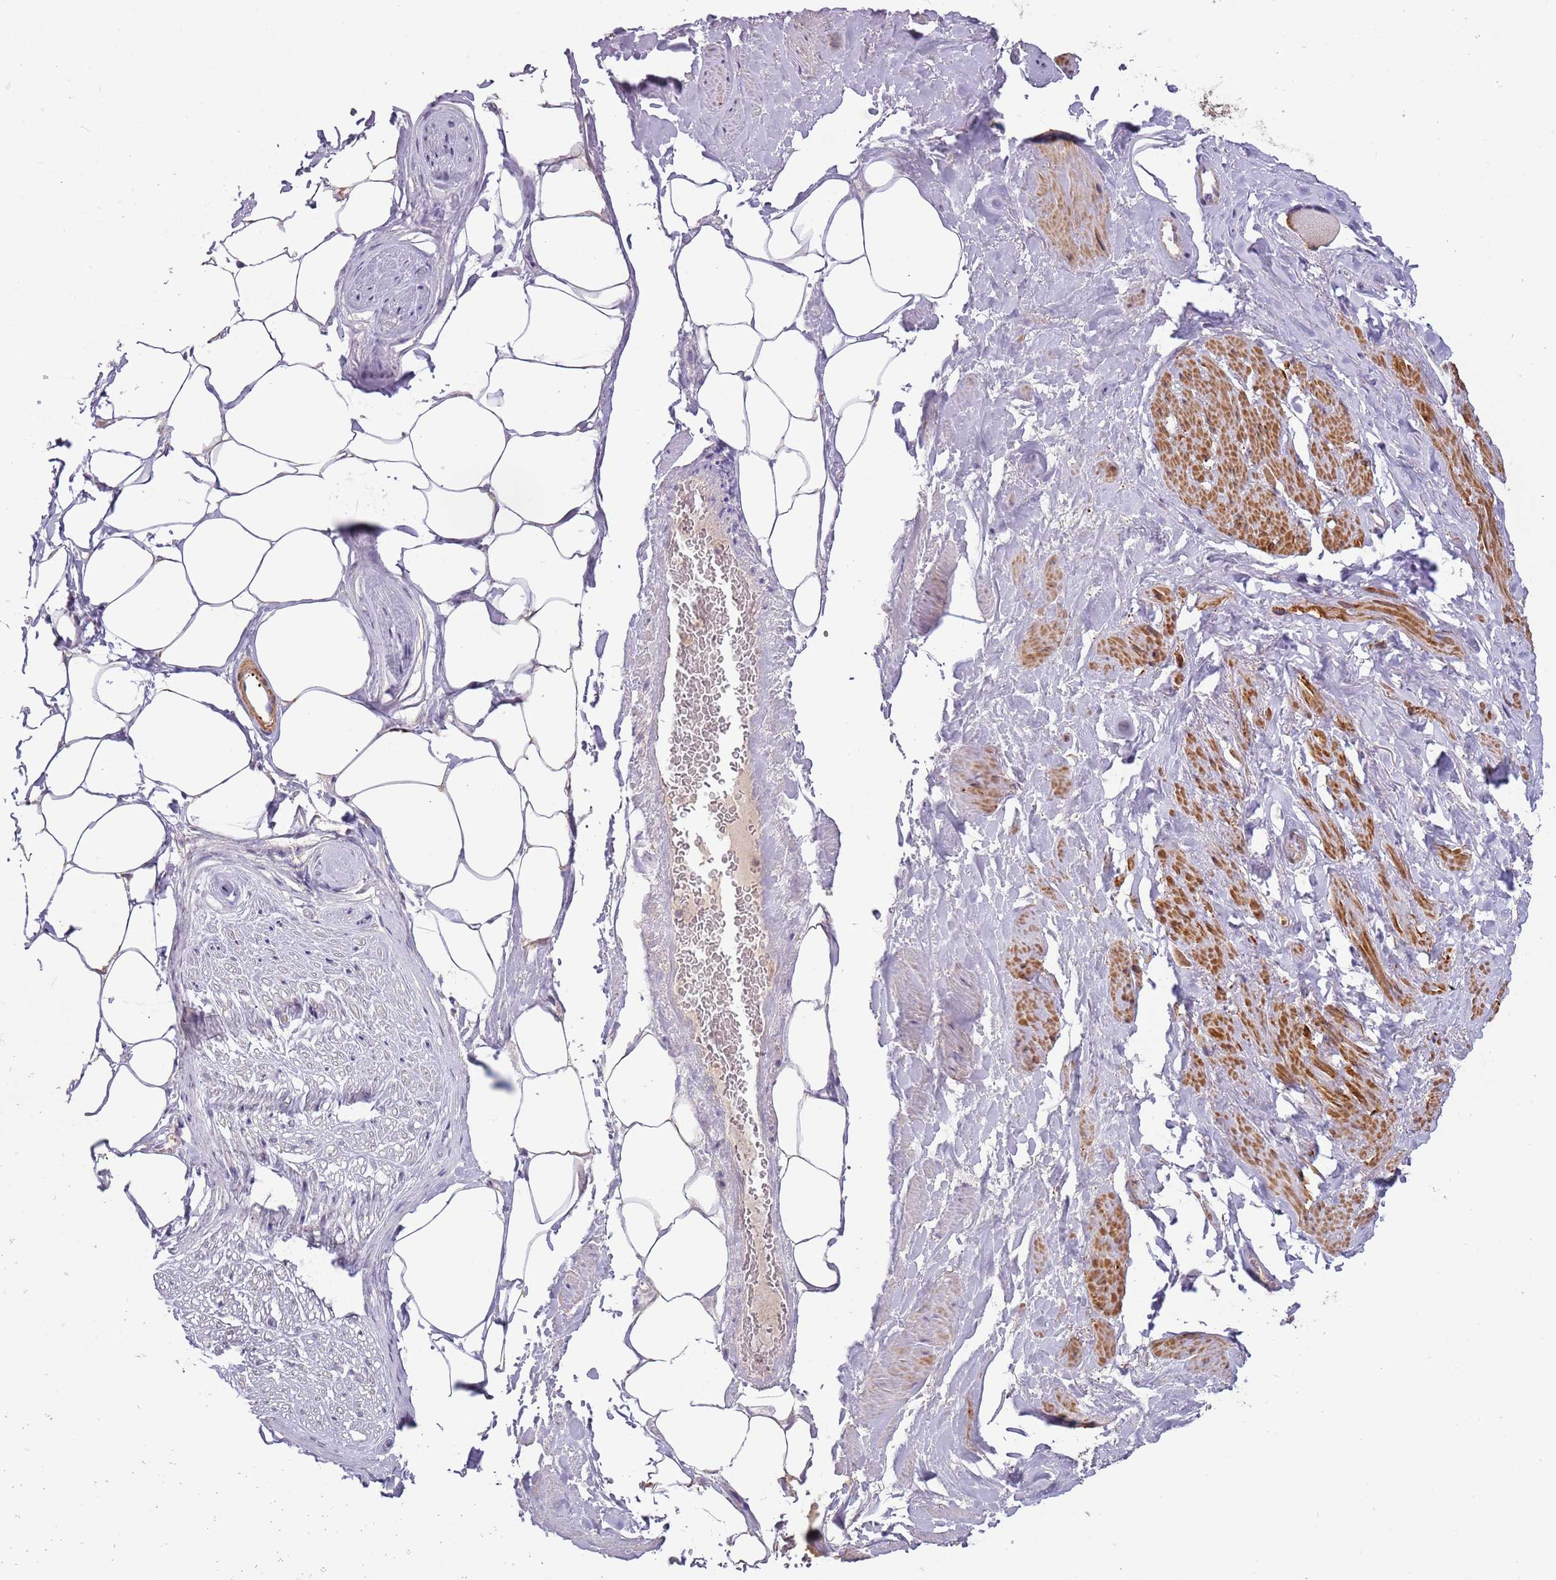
{"staining": {"intensity": "negative", "quantity": "none", "location": "none"}, "tissue": "adipose tissue", "cell_type": "Adipocytes", "image_type": "normal", "snomed": [{"axis": "morphology", "description": "Normal tissue, NOS"}, {"axis": "morphology", "description": "Adenocarcinoma, Low grade"}, {"axis": "topography", "description": "Prostate"}, {"axis": "topography", "description": "Peripheral nerve tissue"}], "caption": "This is an IHC photomicrograph of benign human adipose tissue. There is no positivity in adipocytes.", "gene": "DTD2", "patient": {"sex": "male", "age": 63}}